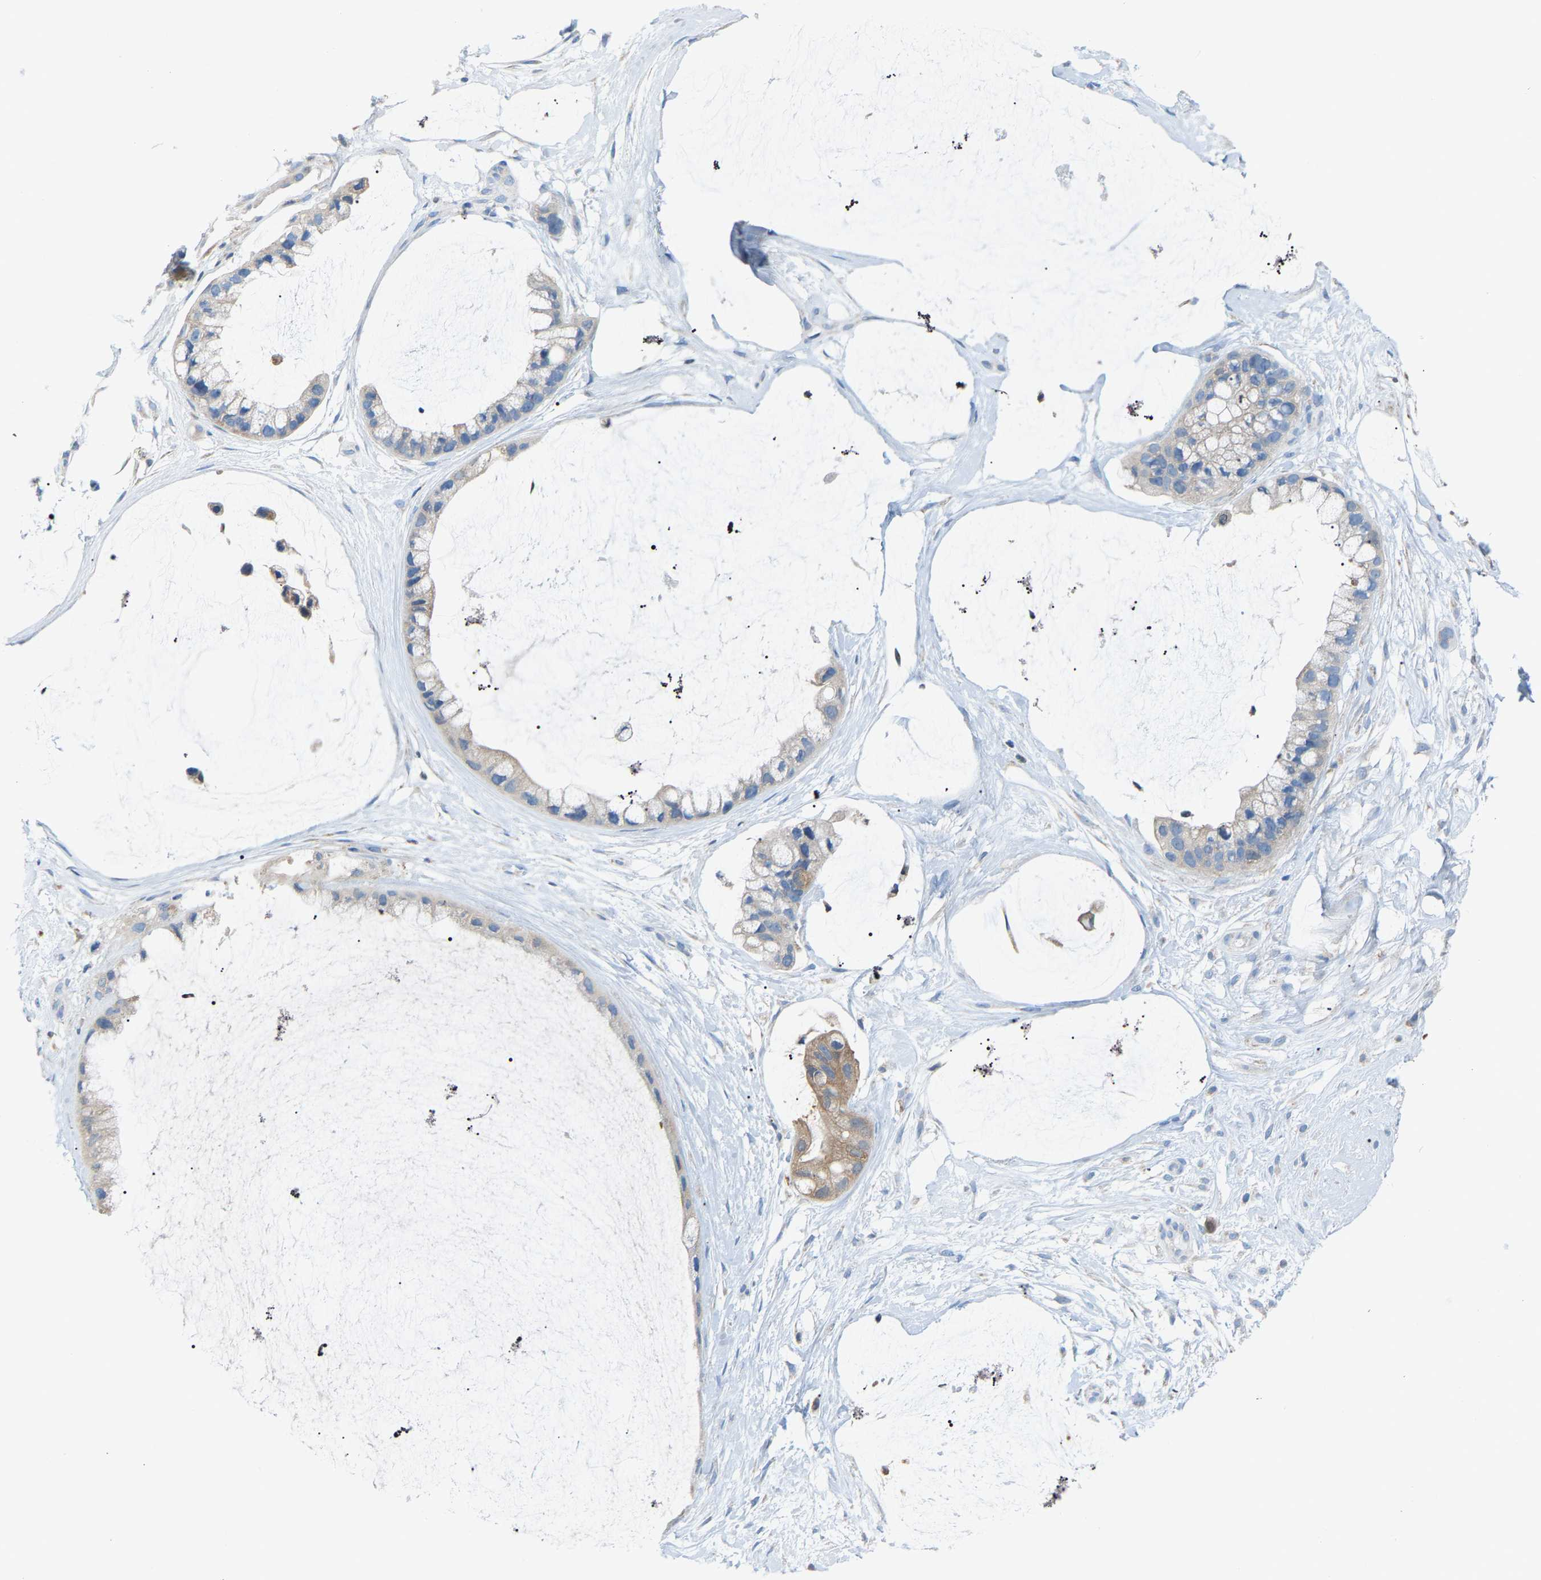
{"staining": {"intensity": "weak", "quantity": "25%-75%", "location": "cytoplasmic/membranous"}, "tissue": "ovarian cancer", "cell_type": "Tumor cells", "image_type": "cancer", "snomed": [{"axis": "morphology", "description": "Cystadenocarcinoma, mucinous, NOS"}, {"axis": "topography", "description": "Ovary"}], "caption": "Ovarian cancer (mucinous cystadenocarcinoma) stained with immunohistochemistry reveals weak cytoplasmic/membranous staining in about 25%-75% of tumor cells. (brown staining indicates protein expression, while blue staining denotes nuclei).", "gene": "CROT", "patient": {"sex": "female", "age": 39}}